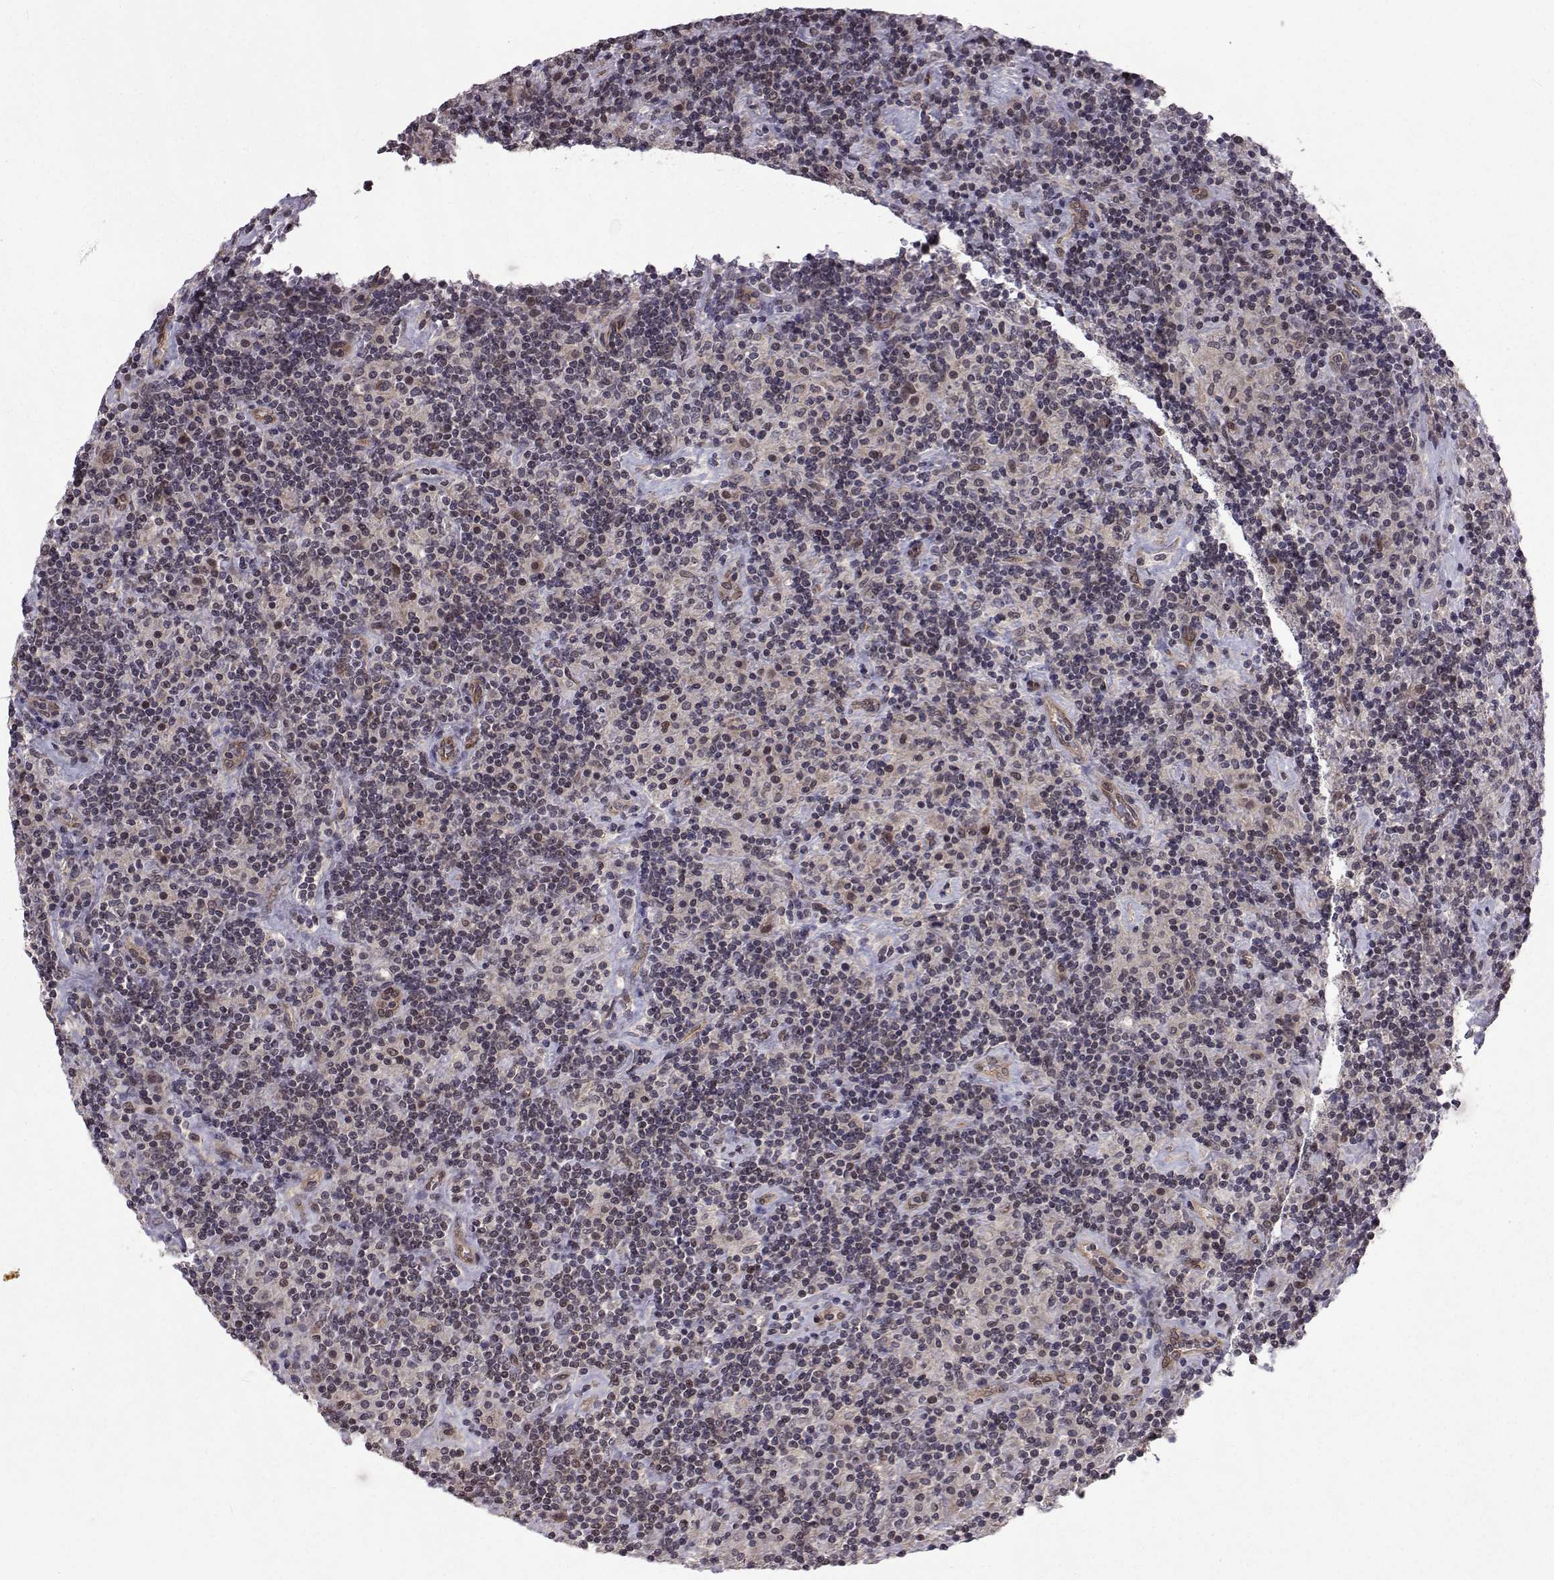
{"staining": {"intensity": "negative", "quantity": "none", "location": "none"}, "tissue": "lymphoma", "cell_type": "Tumor cells", "image_type": "cancer", "snomed": [{"axis": "morphology", "description": "Hodgkin's disease, NOS"}, {"axis": "topography", "description": "Lymph node"}], "caption": "High power microscopy photomicrograph of an immunohistochemistry image of Hodgkin's disease, revealing no significant positivity in tumor cells.", "gene": "PKN2", "patient": {"sex": "male", "age": 70}}